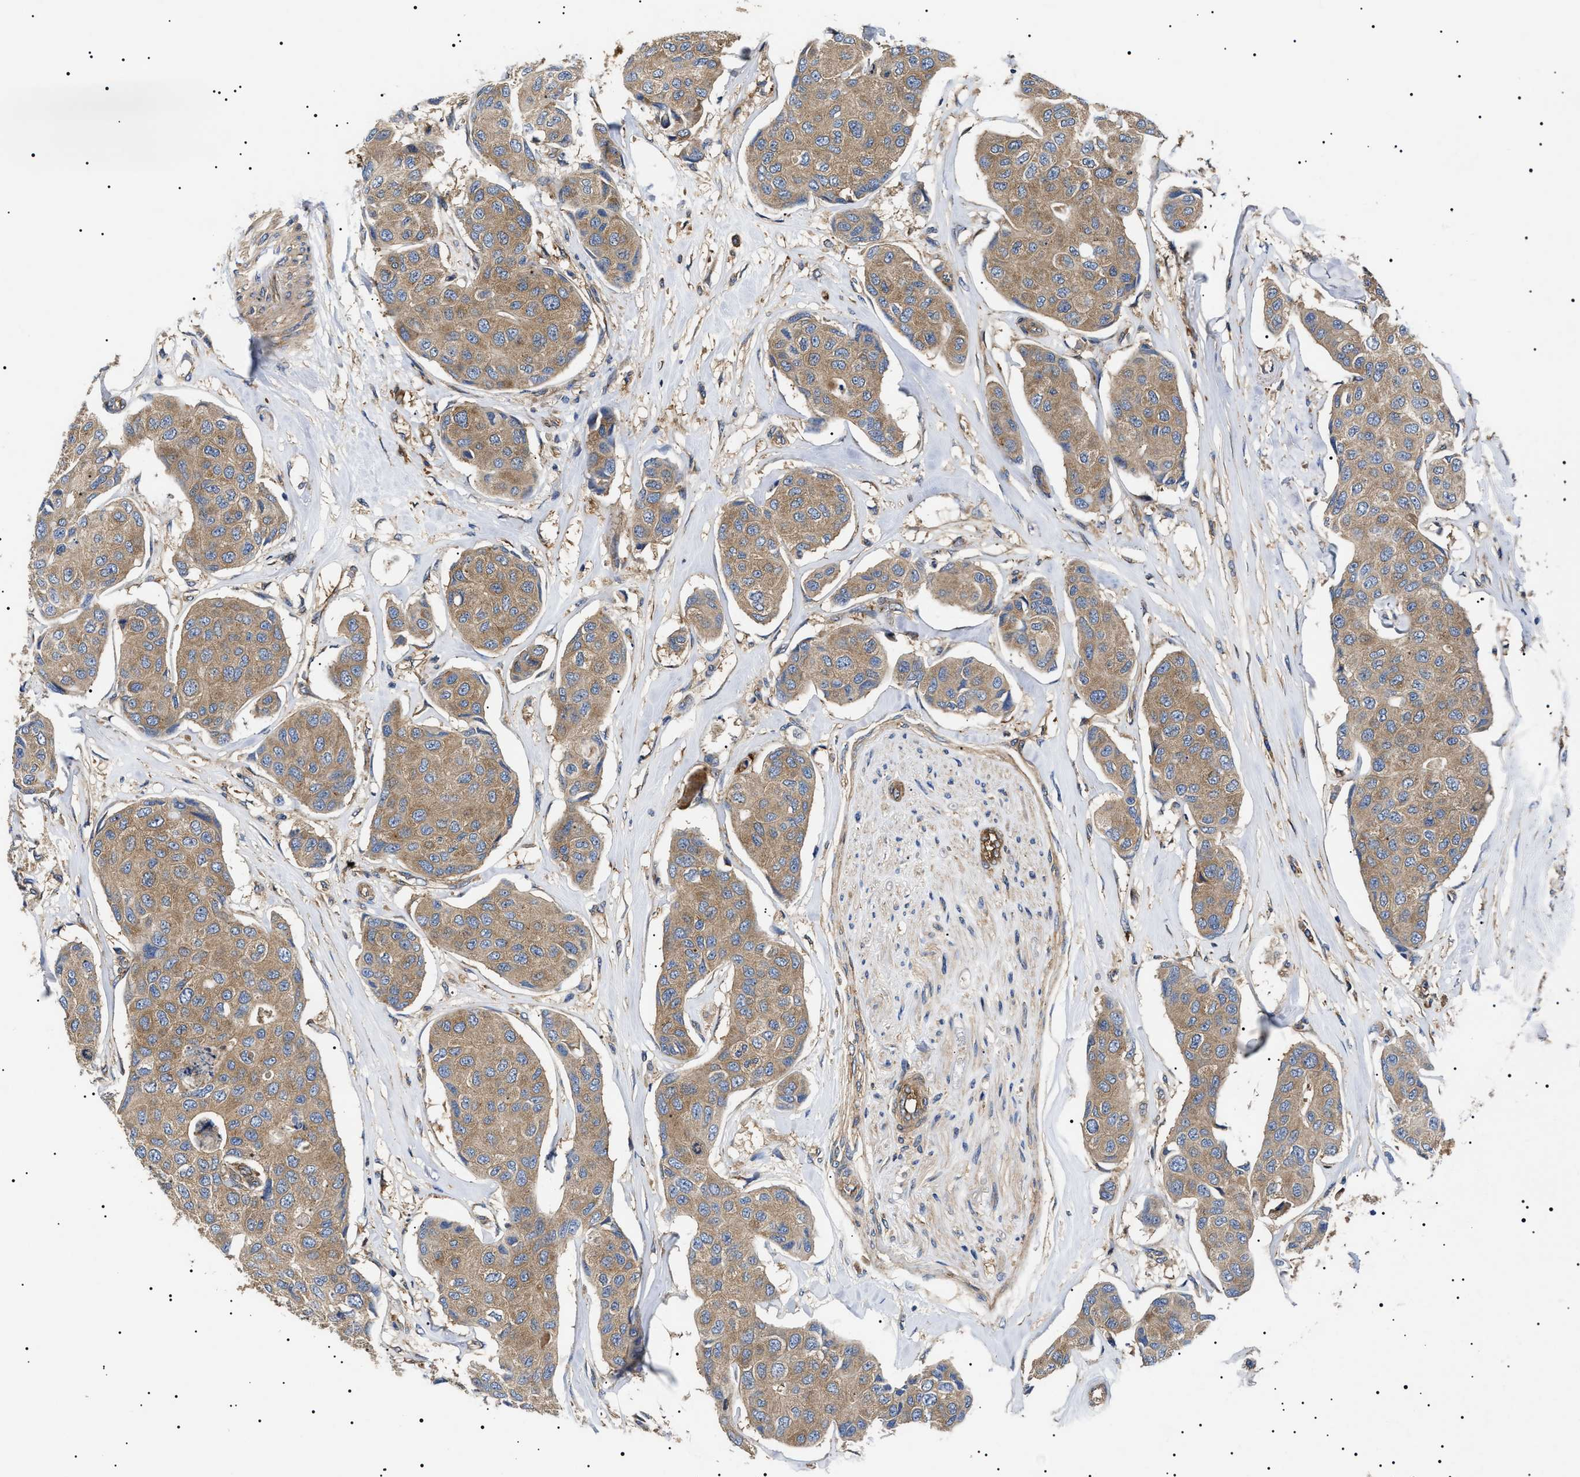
{"staining": {"intensity": "moderate", "quantity": ">75%", "location": "cytoplasmic/membranous"}, "tissue": "breast cancer", "cell_type": "Tumor cells", "image_type": "cancer", "snomed": [{"axis": "morphology", "description": "Duct carcinoma"}, {"axis": "topography", "description": "Breast"}], "caption": "Immunohistochemistry (IHC) (DAB (3,3'-diaminobenzidine)) staining of breast cancer (infiltrating ductal carcinoma) displays moderate cytoplasmic/membranous protein staining in about >75% of tumor cells. Immunohistochemistry (IHC) stains the protein in brown and the nuclei are stained blue.", "gene": "TPP2", "patient": {"sex": "female", "age": 80}}